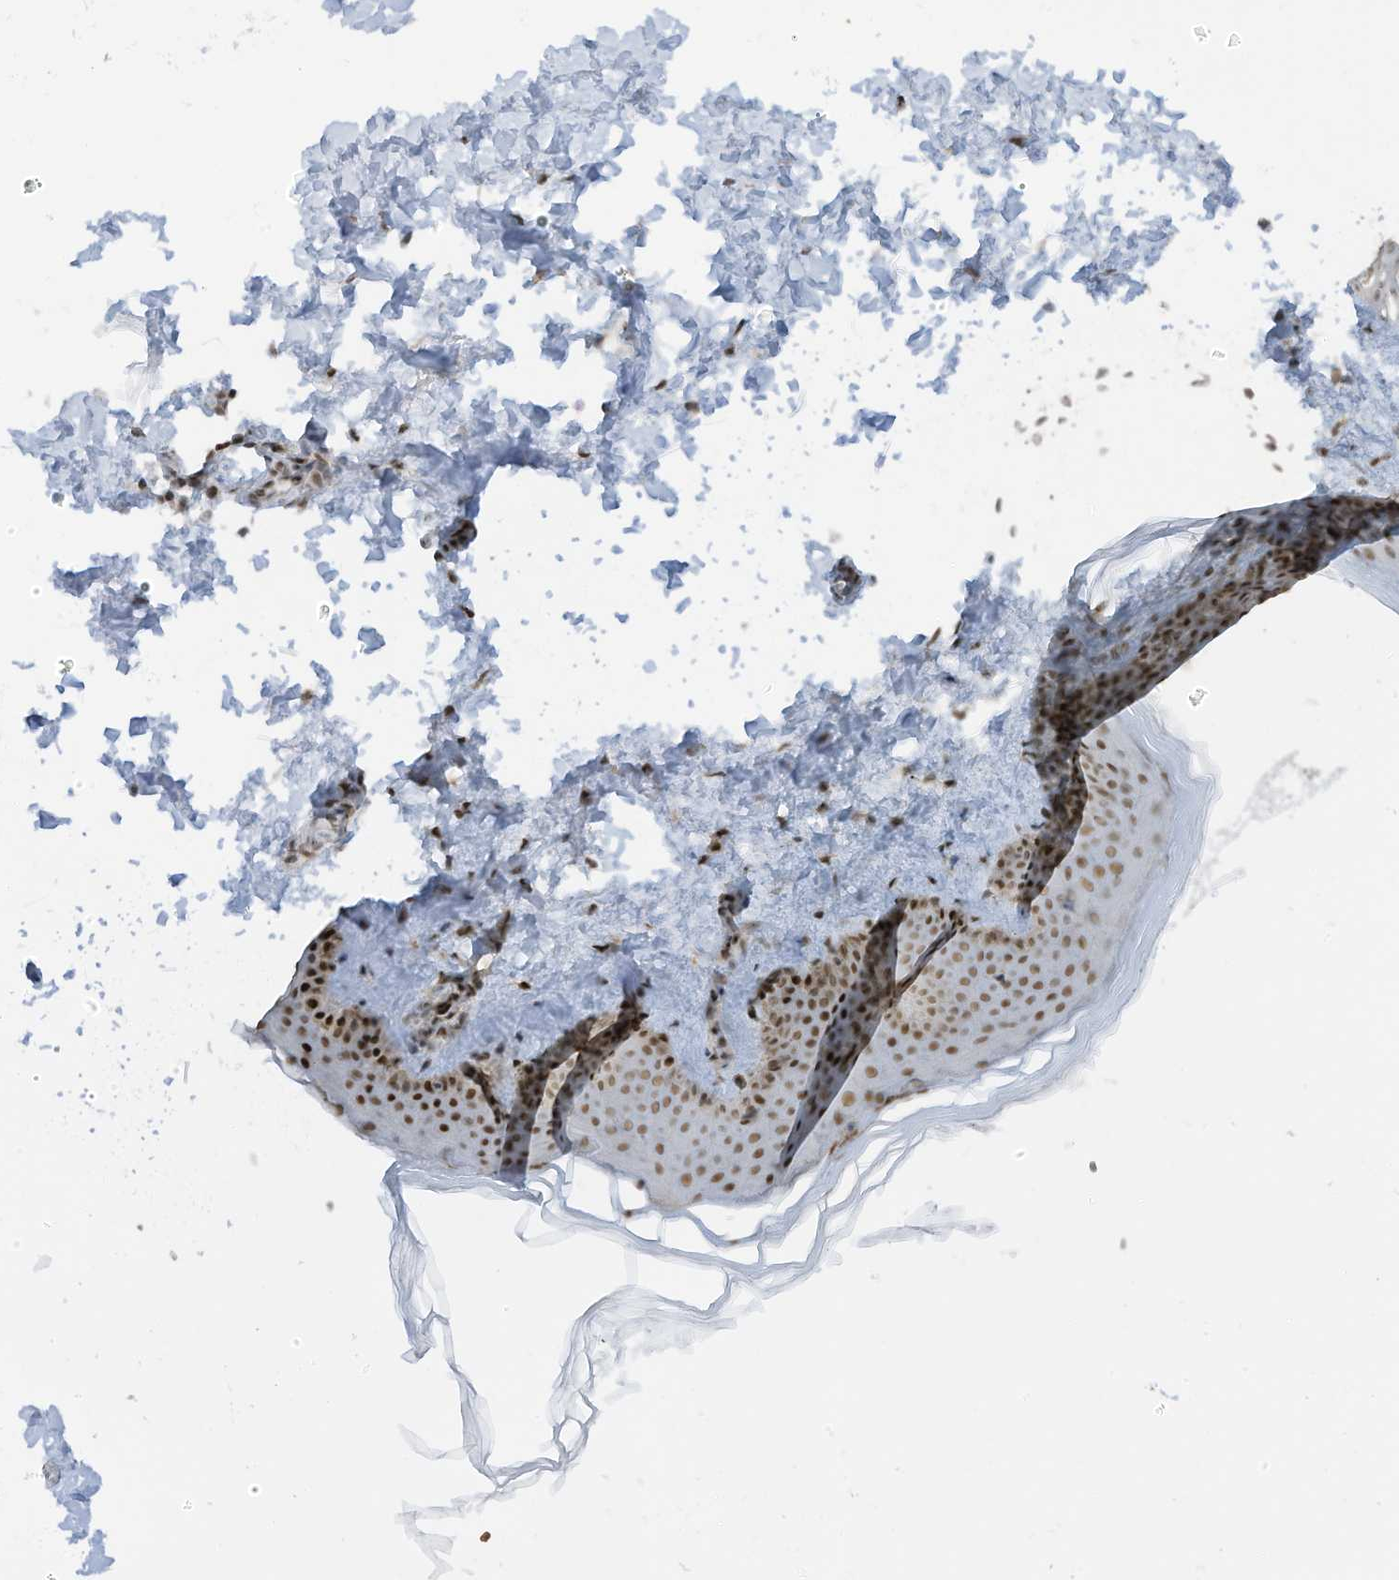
{"staining": {"intensity": "weak", "quantity": ">75%", "location": "nuclear"}, "tissue": "skin", "cell_type": "Fibroblasts", "image_type": "normal", "snomed": [{"axis": "morphology", "description": "Normal tissue, NOS"}, {"axis": "topography", "description": "Skin"}], "caption": "The image reveals immunohistochemical staining of benign skin. There is weak nuclear expression is appreciated in about >75% of fibroblasts.", "gene": "ZCWPW2", "patient": {"sex": "female", "age": 27}}